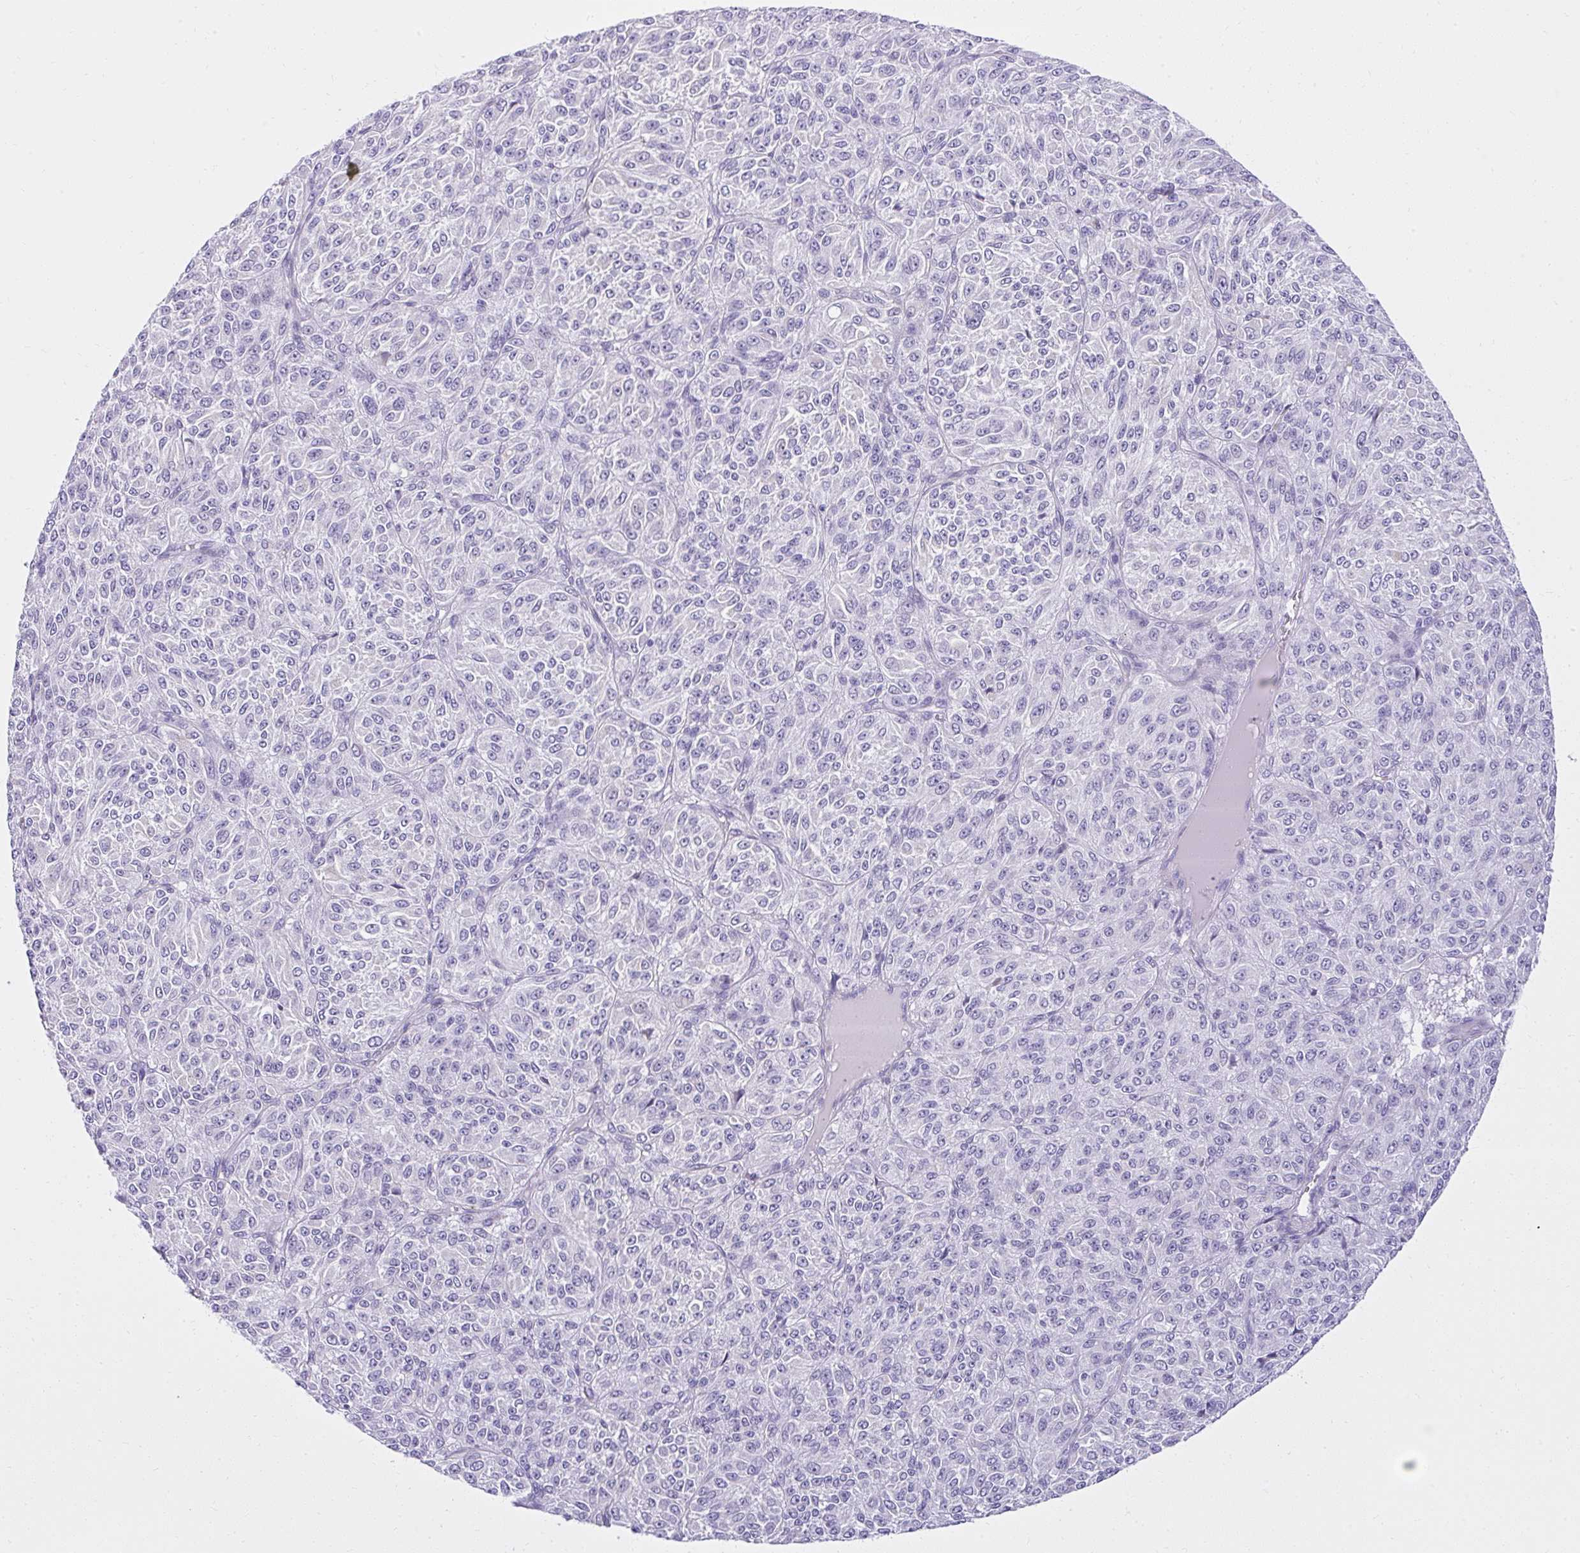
{"staining": {"intensity": "negative", "quantity": "none", "location": "none"}, "tissue": "melanoma", "cell_type": "Tumor cells", "image_type": "cancer", "snomed": [{"axis": "morphology", "description": "Malignant melanoma, Metastatic site"}, {"axis": "topography", "description": "Brain"}], "caption": "High power microscopy image of an IHC photomicrograph of malignant melanoma (metastatic site), revealing no significant expression in tumor cells. Nuclei are stained in blue.", "gene": "PRAP1", "patient": {"sex": "female", "age": 56}}